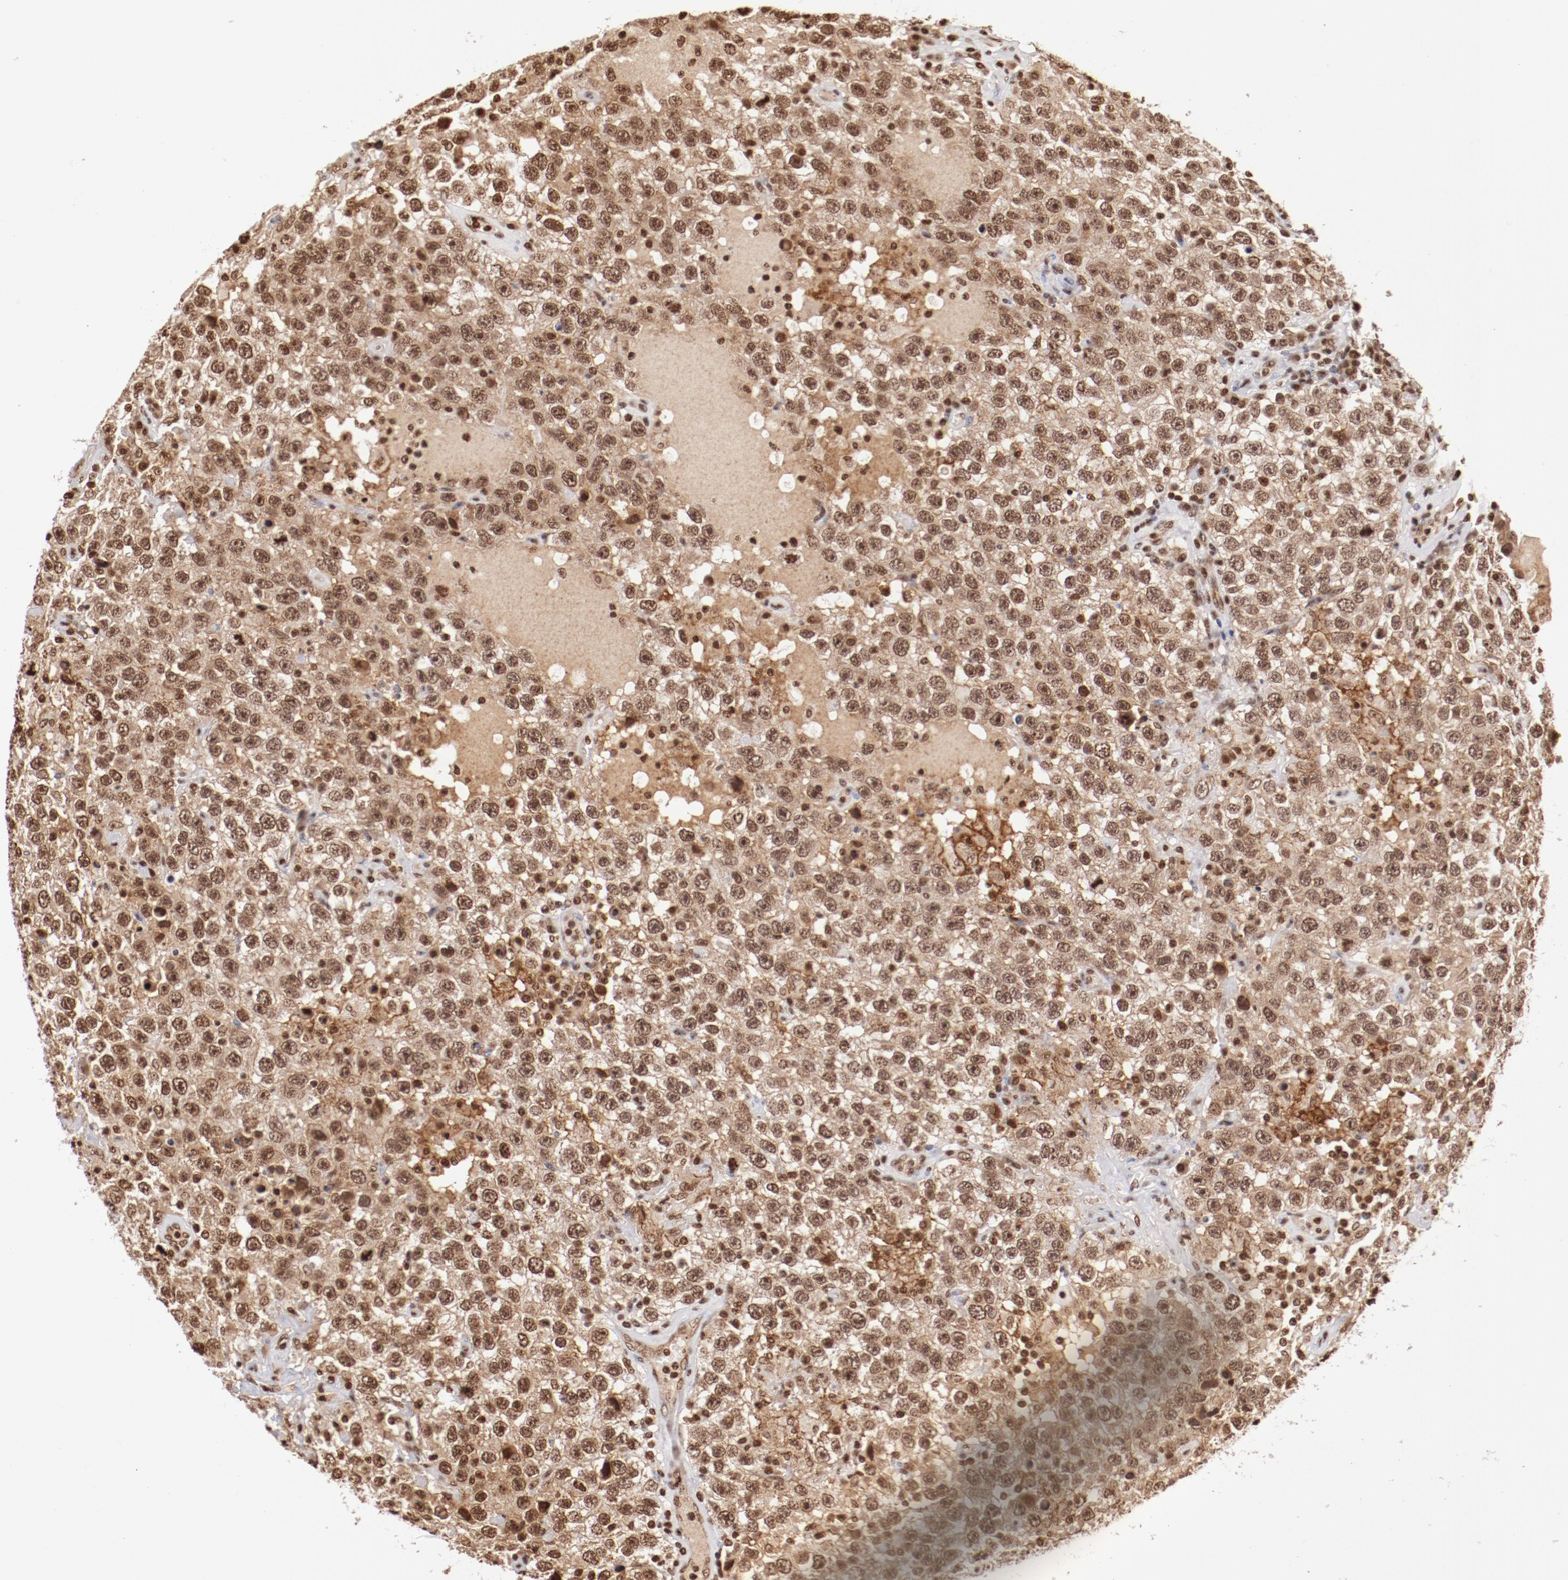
{"staining": {"intensity": "moderate", "quantity": ">75%", "location": "nuclear"}, "tissue": "testis cancer", "cell_type": "Tumor cells", "image_type": "cancer", "snomed": [{"axis": "morphology", "description": "Seminoma, NOS"}, {"axis": "topography", "description": "Testis"}], "caption": "A micrograph of human testis seminoma stained for a protein reveals moderate nuclear brown staining in tumor cells.", "gene": "ABL2", "patient": {"sex": "male", "age": 41}}